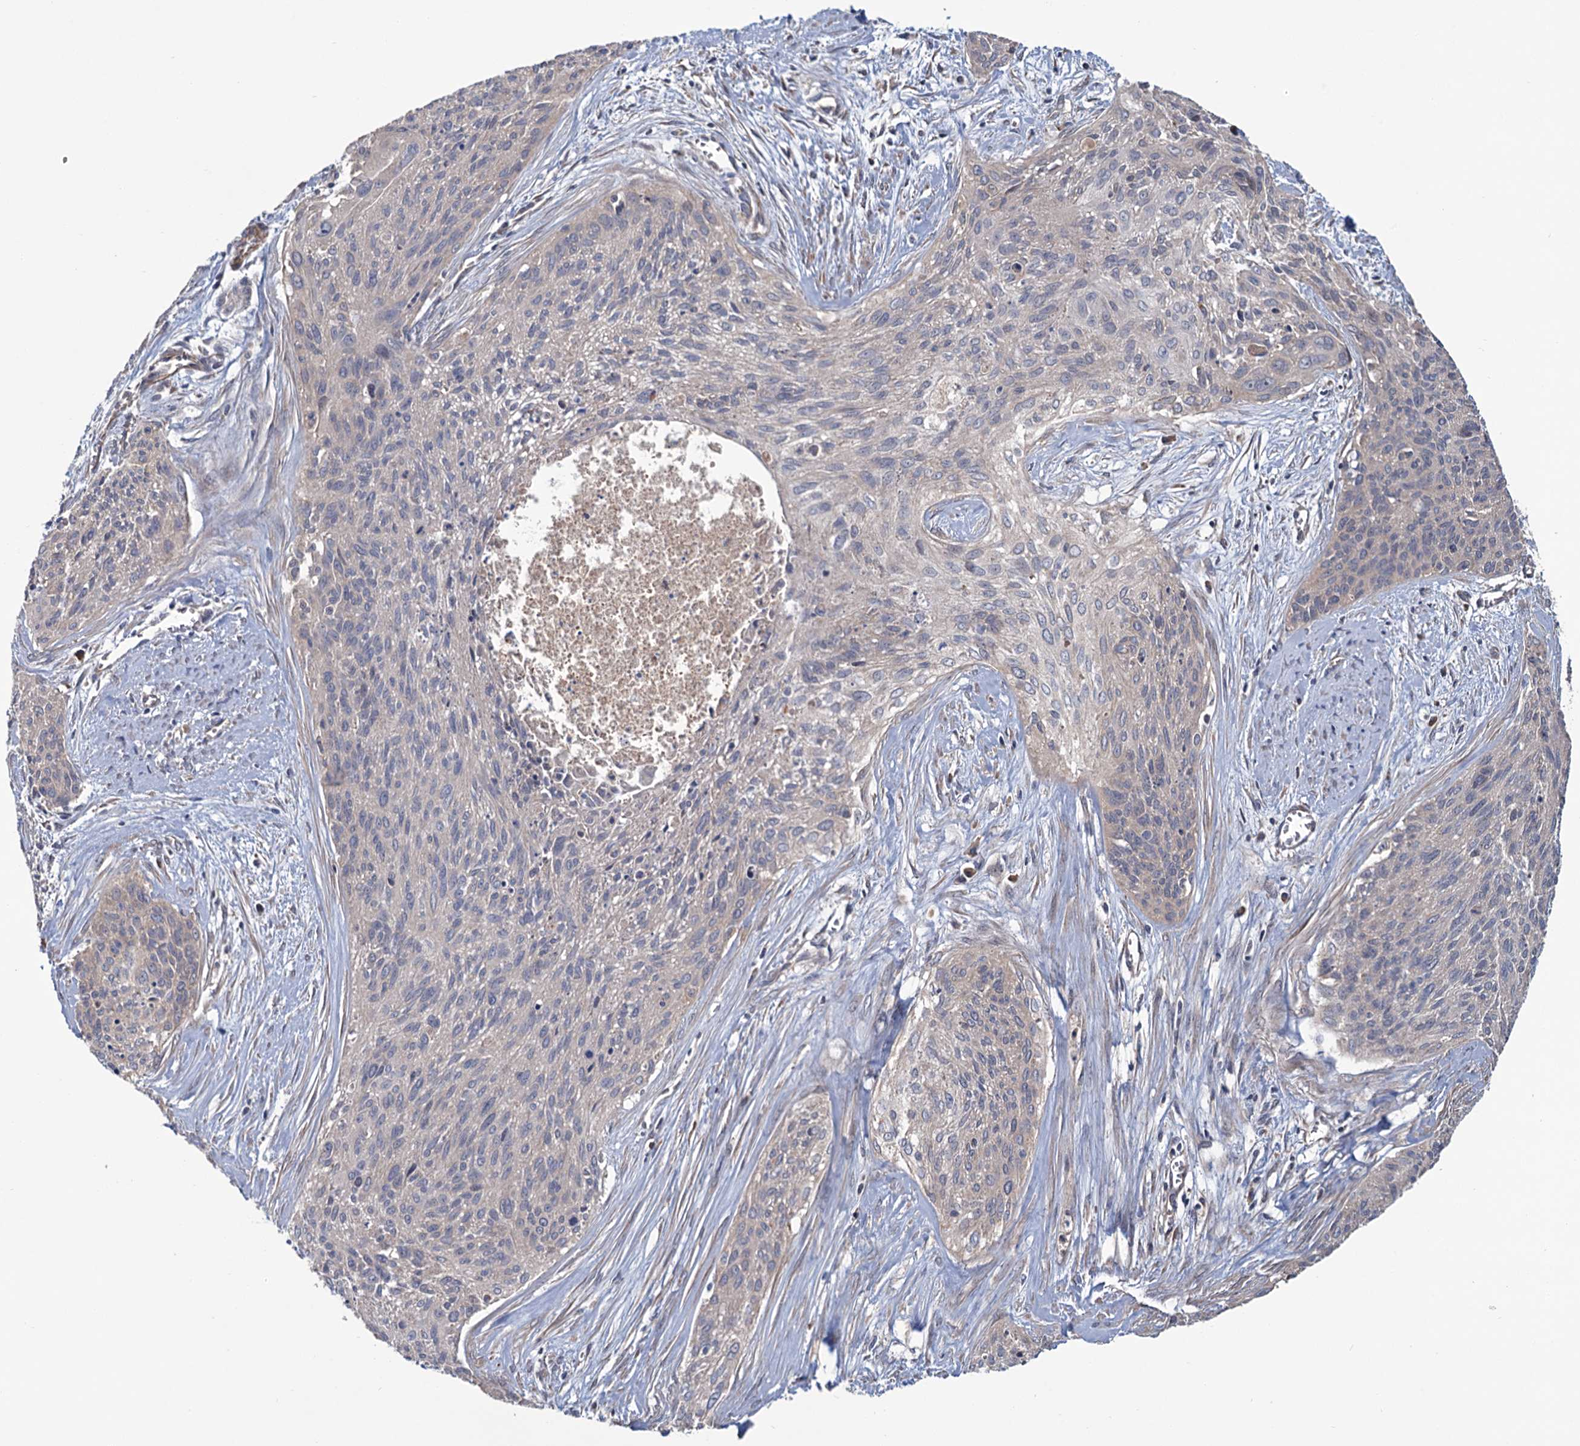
{"staining": {"intensity": "negative", "quantity": "none", "location": "none"}, "tissue": "cervical cancer", "cell_type": "Tumor cells", "image_type": "cancer", "snomed": [{"axis": "morphology", "description": "Squamous cell carcinoma, NOS"}, {"axis": "topography", "description": "Cervix"}], "caption": "DAB (3,3'-diaminobenzidine) immunohistochemical staining of cervical cancer (squamous cell carcinoma) displays no significant positivity in tumor cells.", "gene": "MTRR", "patient": {"sex": "female", "age": 55}}